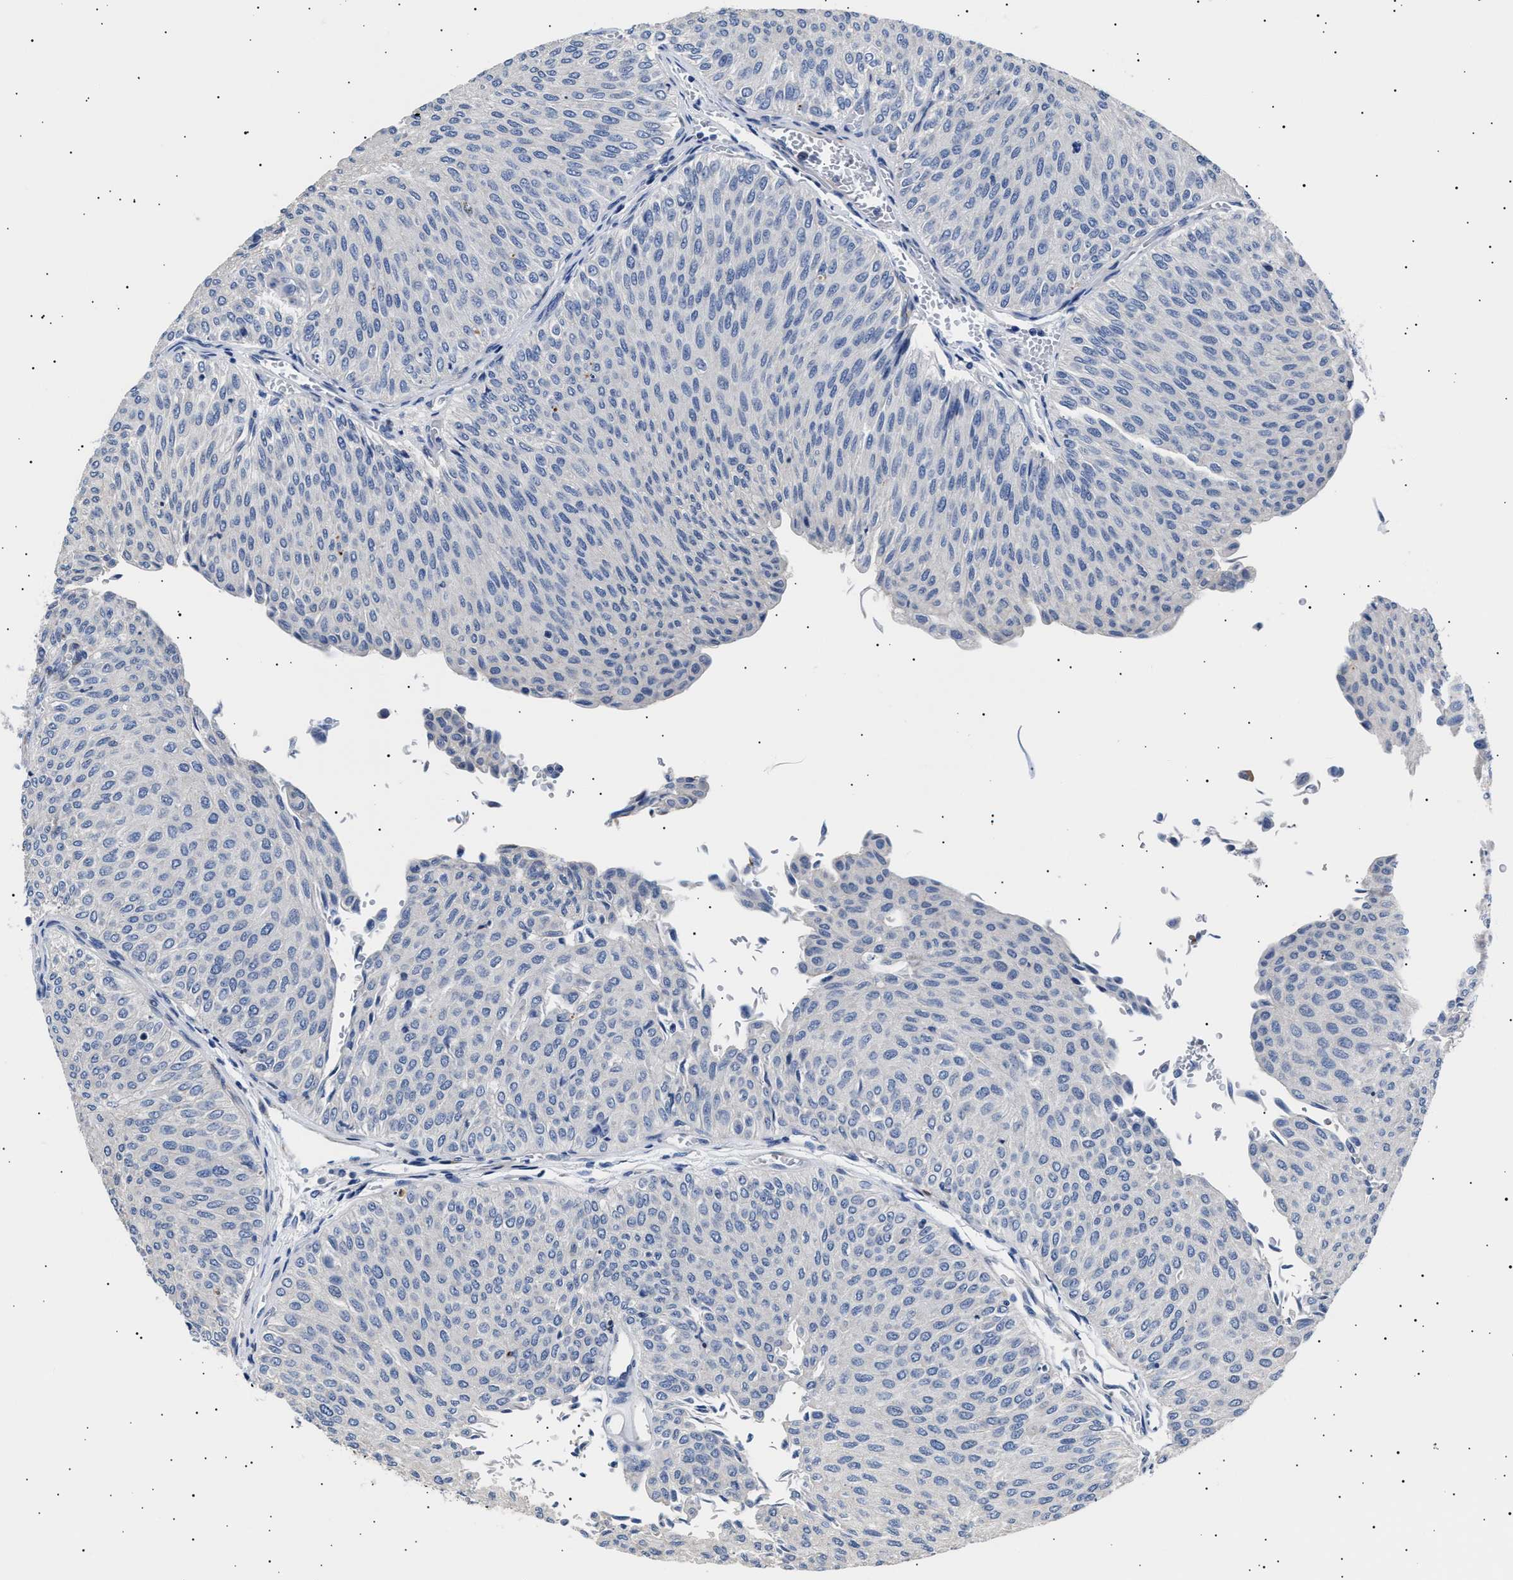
{"staining": {"intensity": "negative", "quantity": "none", "location": "none"}, "tissue": "urothelial cancer", "cell_type": "Tumor cells", "image_type": "cancer", "snomed": [{"axis": "morphology", "description": "Urothelial carcinoma, Low grade"}, {"axis": "topography", "description": "Urinary bladder"}], "caption": "Immunohistochemistry (IHC) photomicrograph of urothelial carcinoma (low-grade) stained for a protein (brown), which displays no staining in tumor cells.", "gene": "HEMGN", "patient": {"sex": "male", "age": 78}}